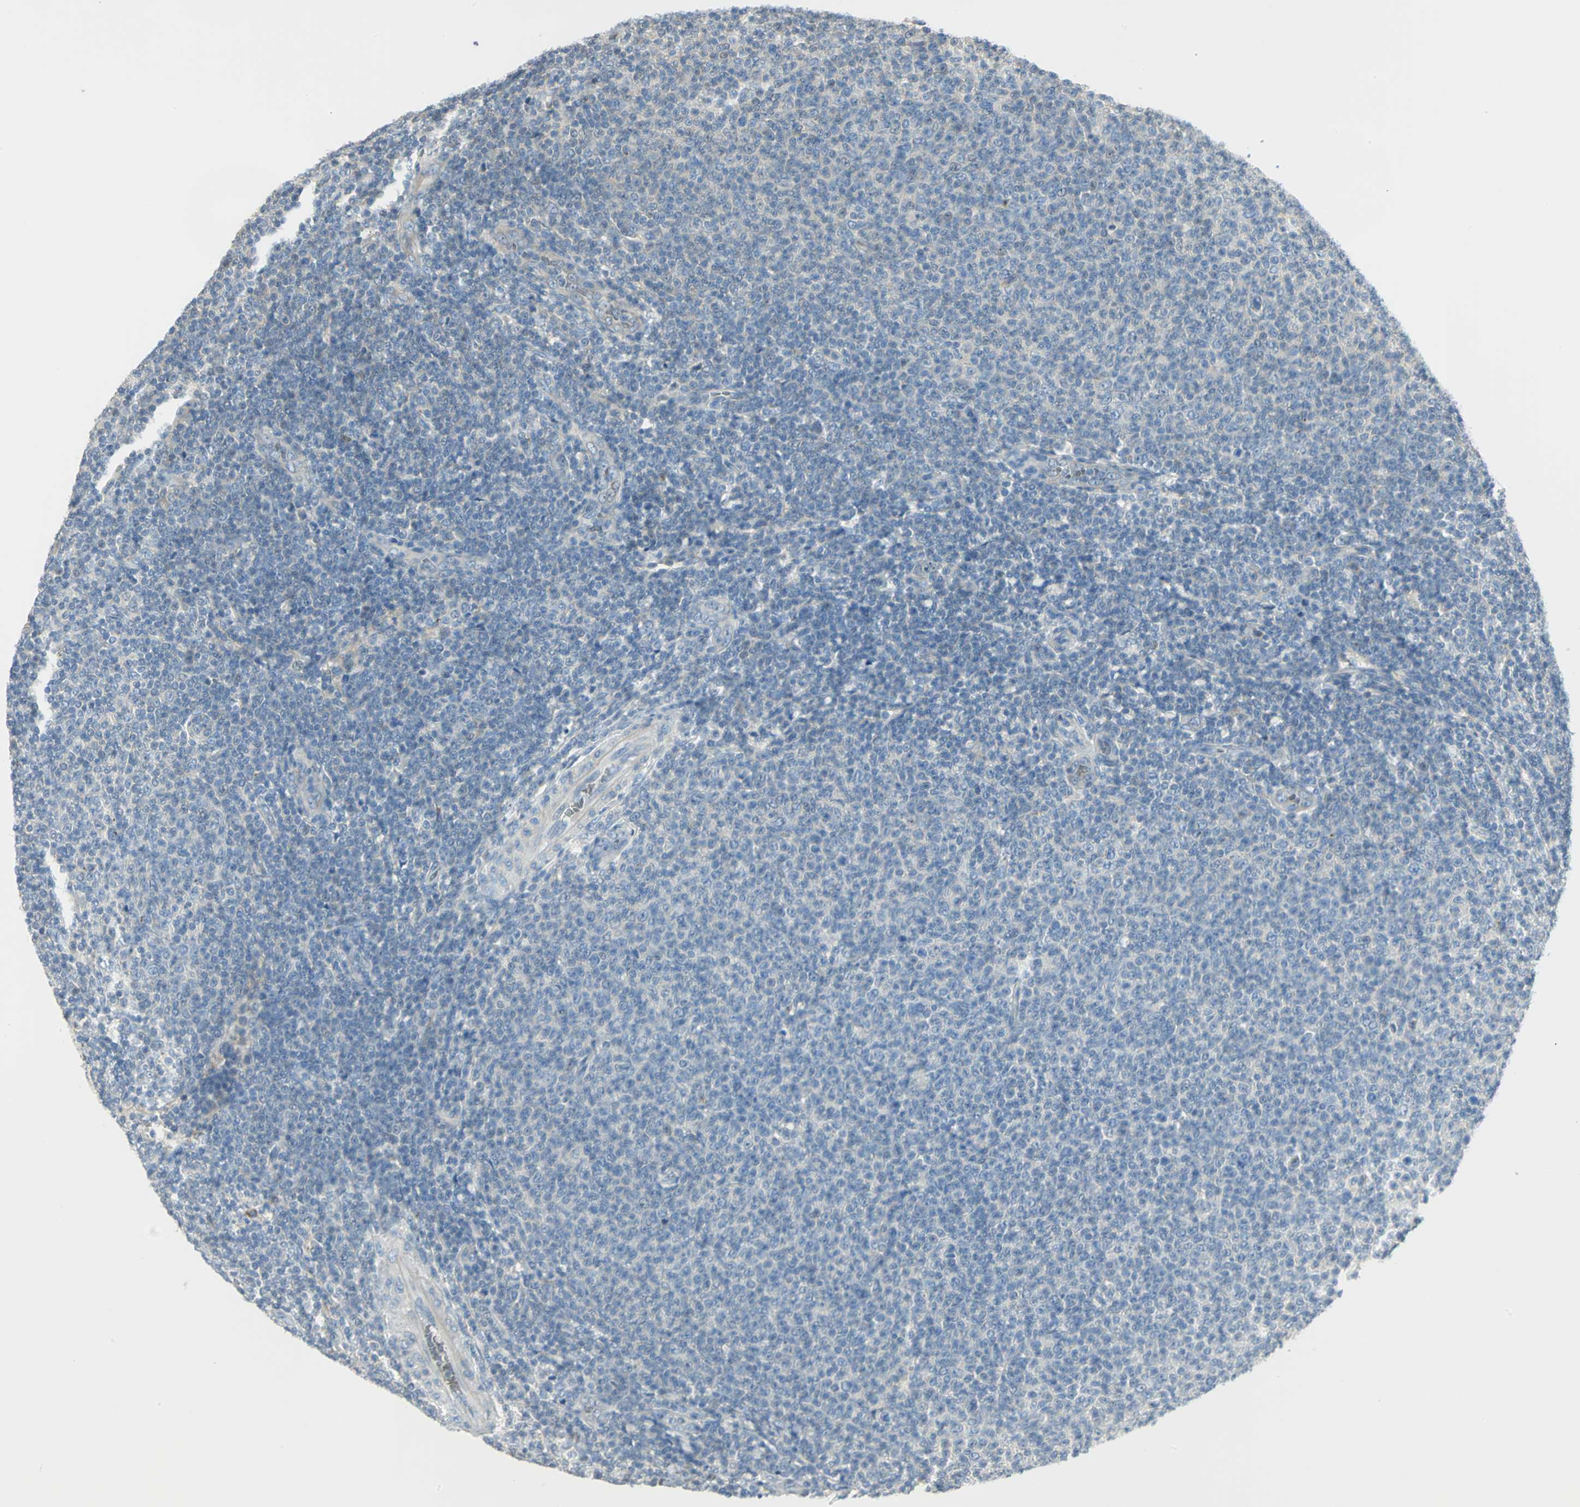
{"staining": {"intensity": "negative", "quantity": "none", "location": "none"}, "tissue": "lymphoma", "cell_type": "Tumor cells", "image_type": "cancer", "snomed": [{"axis": "morphology", "description": "Malignant lymphoma, non-Hodgkin's type, Low grade"}, {"axis": "topography", "description": "Lymph node"}], "caption": "This photomicrograph is of lymphoma stained with IHC to label a protein in brown with the nuclei are counter-stained blue. There is no positivity in tumor cells.", "gene": "ANK1", "patient": {"sex": "male", "age": 66}}